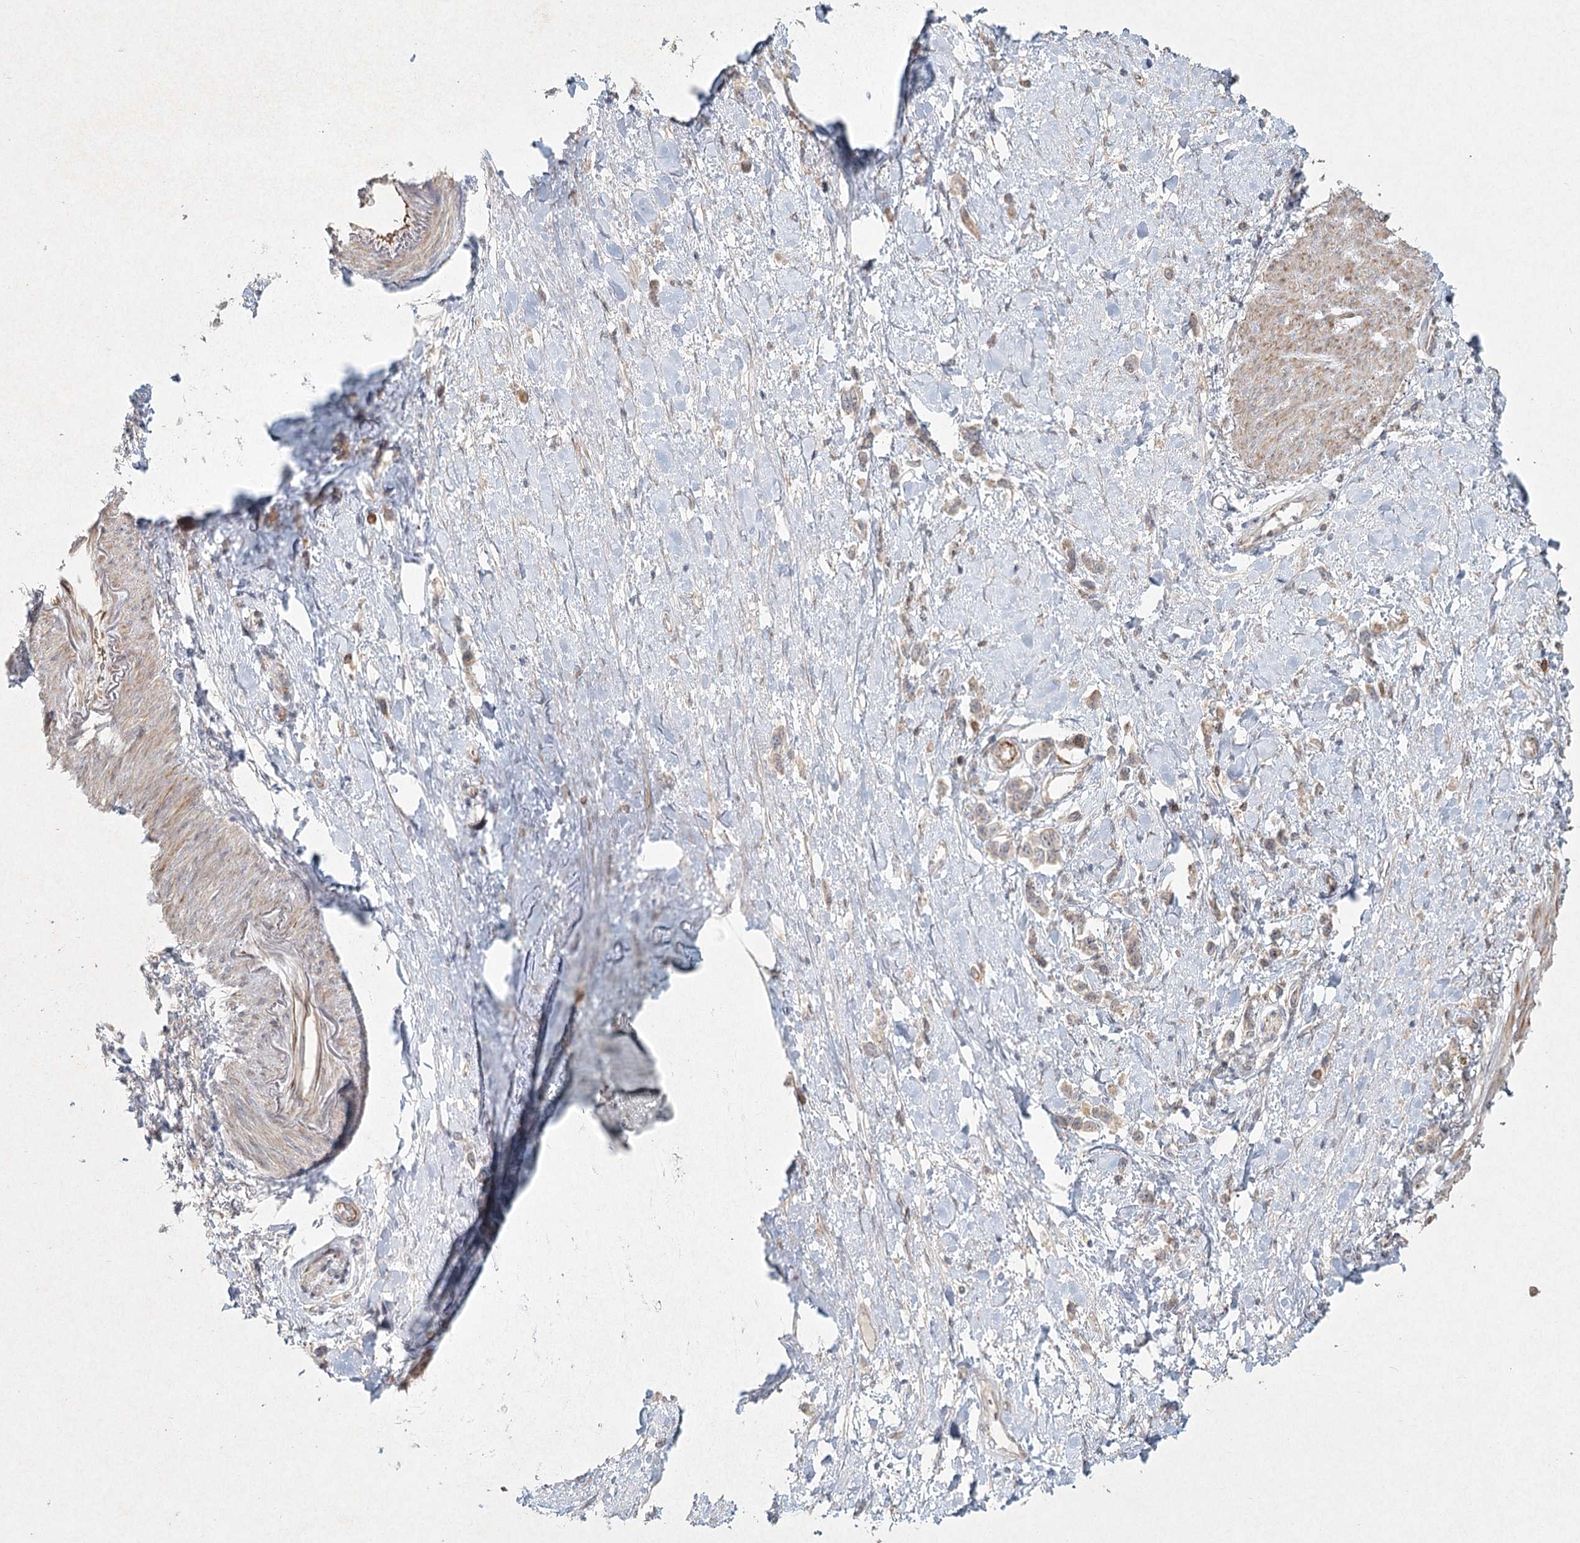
{"staining": {"intensity": "weak", "quantity": "25%-75%", "location": "cytoplasmic/membranous"}, "tissue": "stomach cancer", "cell_type": "Tumor cells", "image_type": "cancer", "snomed": [{"axis": "morphology", "description": "Adenocarcinoma, NOS"}, {"axis": "topography", "description": "Stomach"}], "caption": "Protein staining by immunohistochemistry demonstrates weak cytoplasmic/membranous staining in approximately 25%-75% of tumor cells in stomach adenocarcinoma.", "gene": "LRP2BP", "patient": {"sex": "female", "age": 65}}